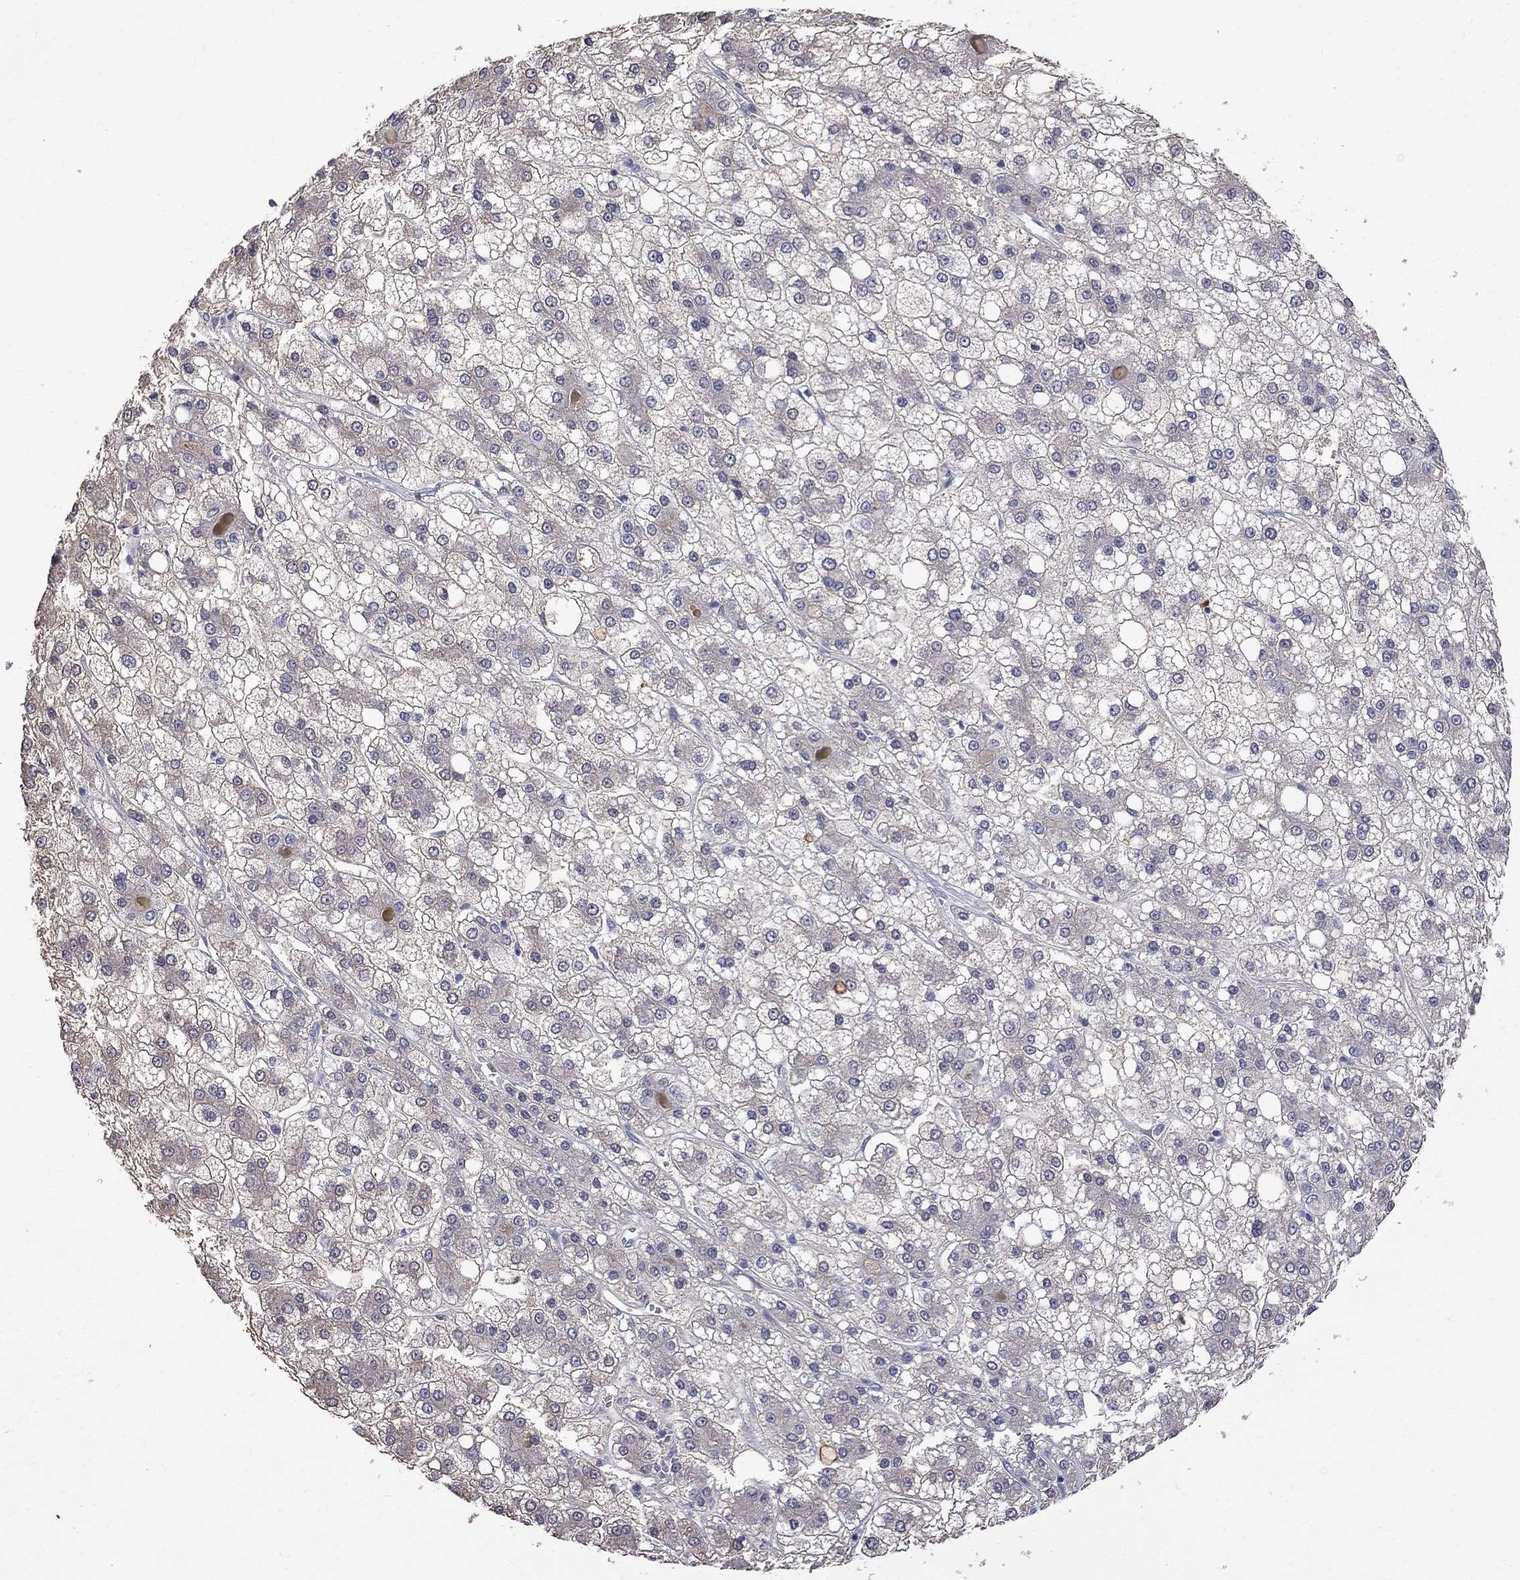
{"staining": {"intensity": "negative", "quantity": "none", "location": "none"}, "tissue": "liver cancer", "cell_type": "Tumor cells", "image_type": "cancer", "snomed": [{"axis": "morphology", "description": "Carcinoma, Hepatocellular, NOS"}, {"axis": "topography", "description": "Liver"}], "caption": "Liver cancer (hepatocellular carcinoma) was stained to show a protein in brown. There is no significant positivity in tumor cells.", "gene": "CKAP2", "patient": {"sex": "male", "age": 73}}